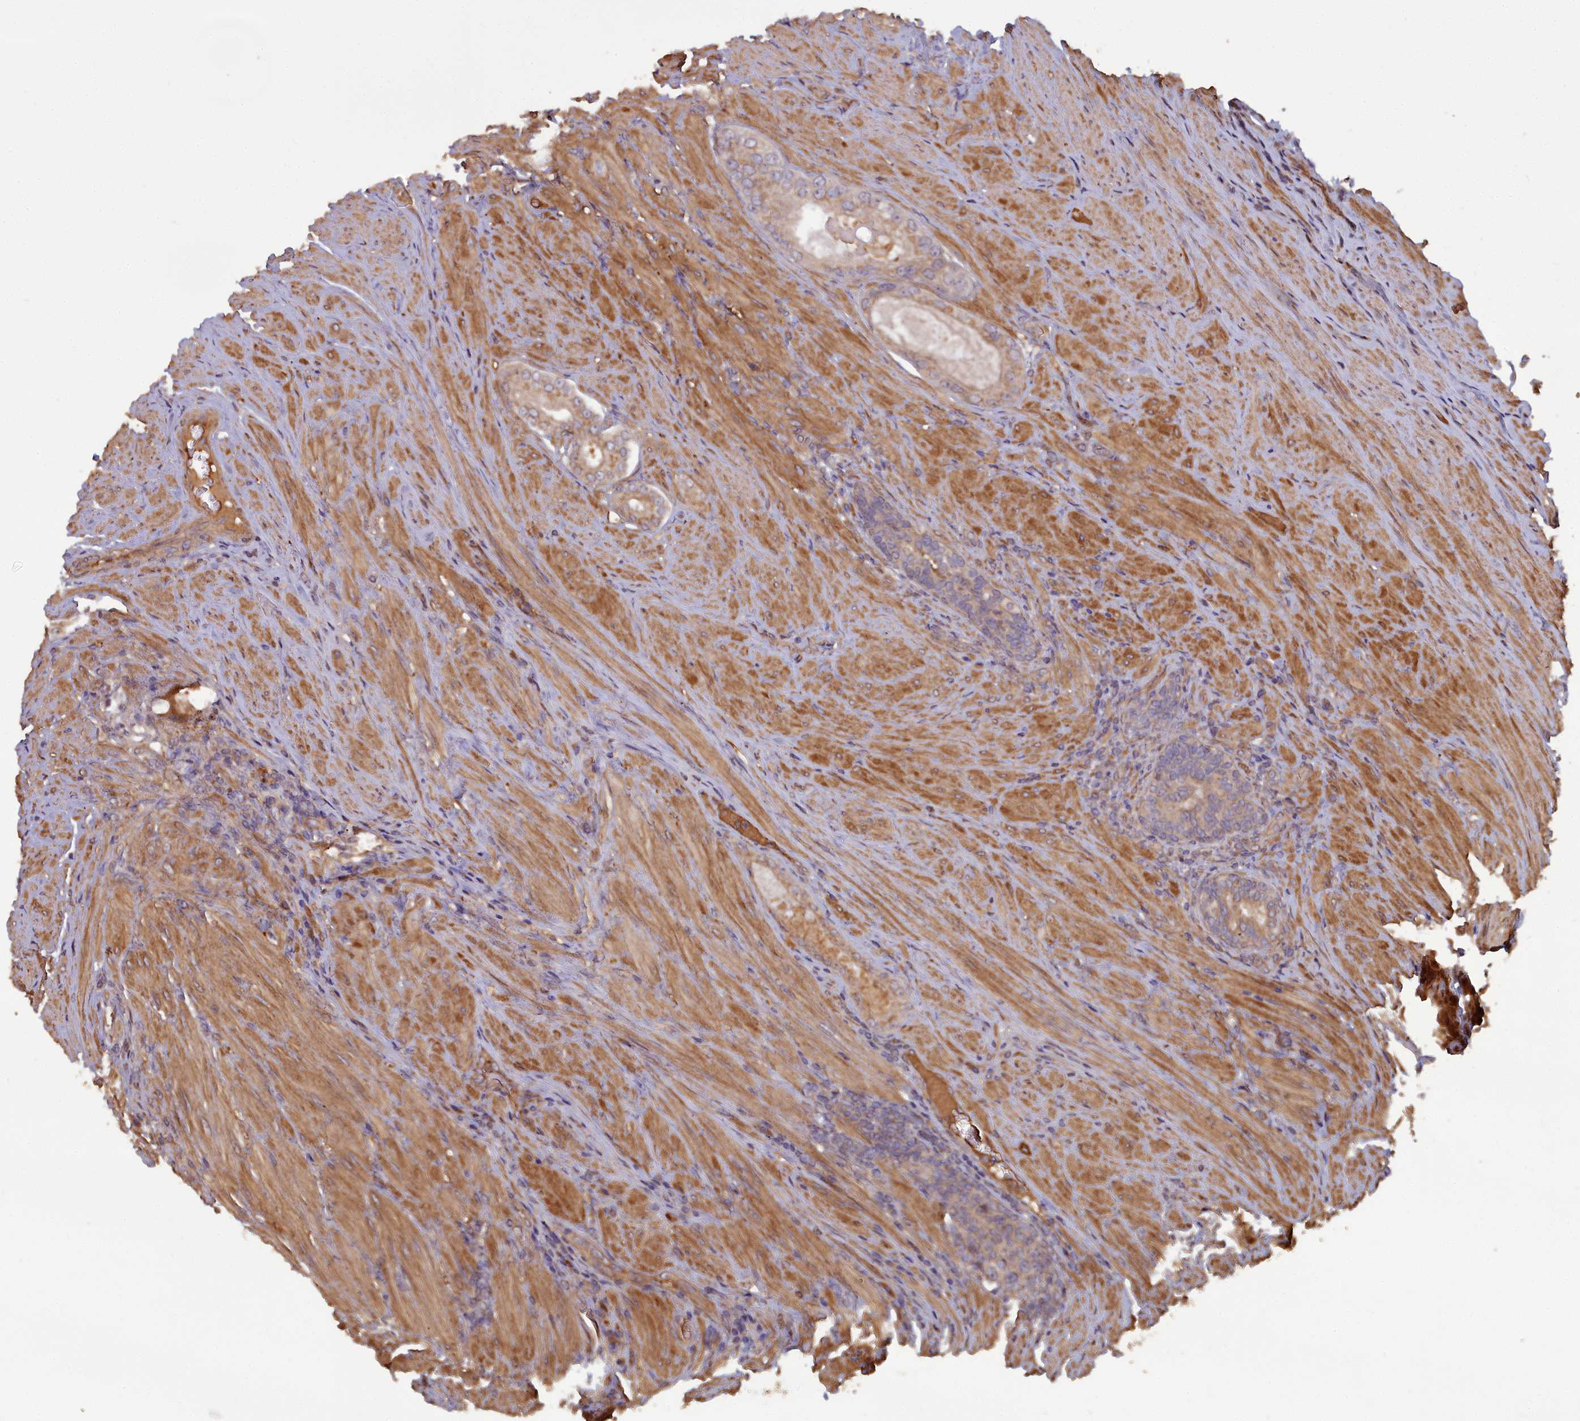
{"staining": {"intensity": "weak", "quantity": "<25%", "location": "cytoplasmic/membranous"}, "tissue": "prostate cancer", "cell_type": "Tumor cells", "image_type": "cancer", "snomed": [{"axis": "morphology", "description": "Adenocarcinoma, Low grade"}, {"axis": "topography", "description": "Prostate"}], "caption": "DAB immunohistochemical staining of human low-grade adenocarcinoma (prostate) exhibits no significant positivity in tumor cells.", "gene": "ATP6V0A2", "patient": {"sex": "male", "age": 68}}